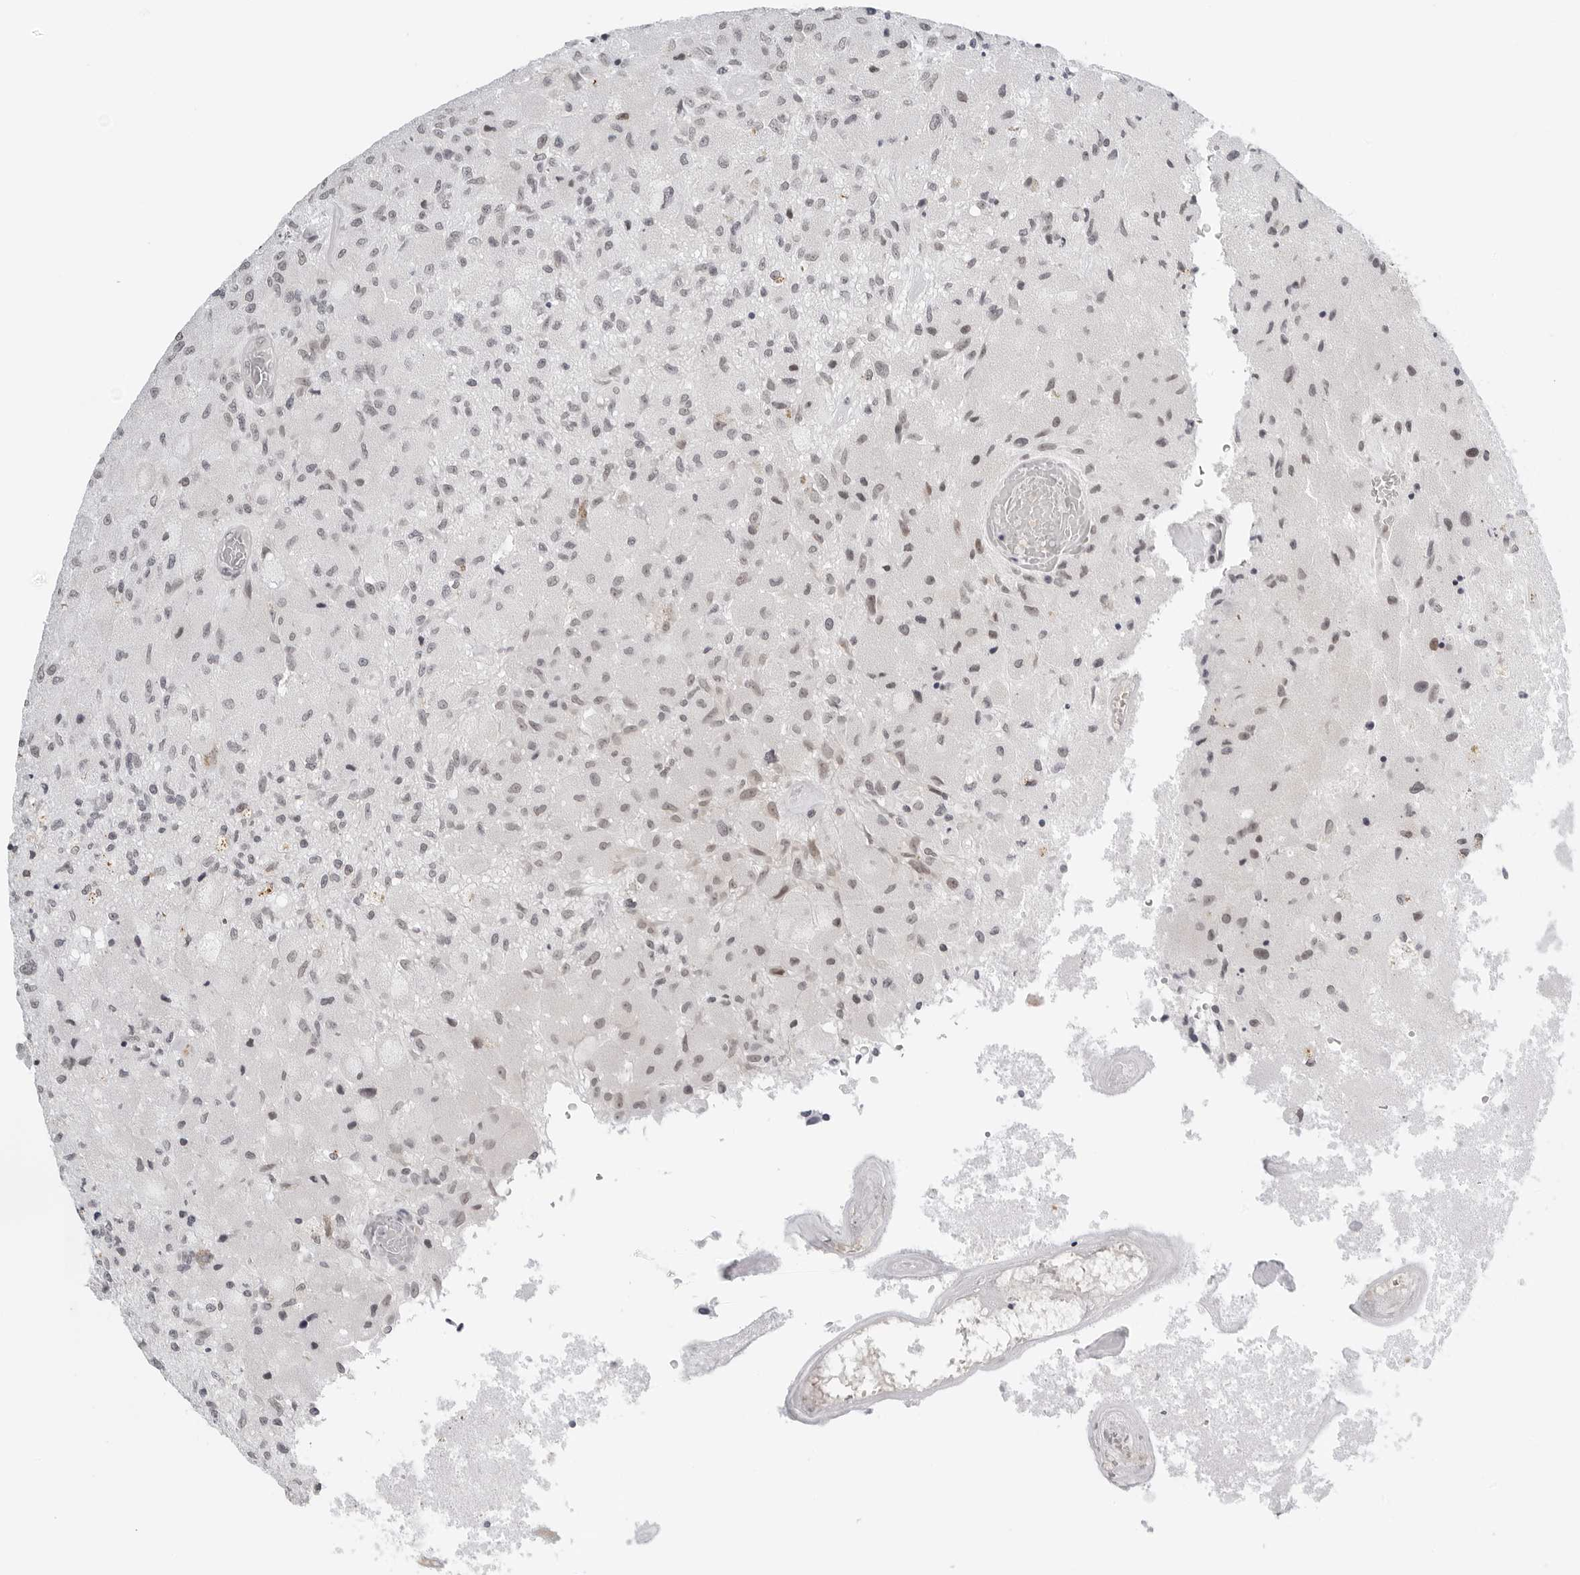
{"staining": {"intensity": "negative", "quantity": "none", "location": "none"}, "tissue": "glioma", "cell_type": "Tumor cells", "image_type": "cancer", "snomed": [{"axis": "morphology", "description": "Normal tissue, NOS"}, {"axis": "morphology", "description": "Glioma, malignant, High grade"}, {"axis": "topography", "description": "Cerebral cortex"}], "caption": "DAB immunohistochemical staining of malignant high-grade glioma demonstrates no significant expression in tumor cells.", "gene": "TOX4", "patient": {"sex": "male", "age": 77}}